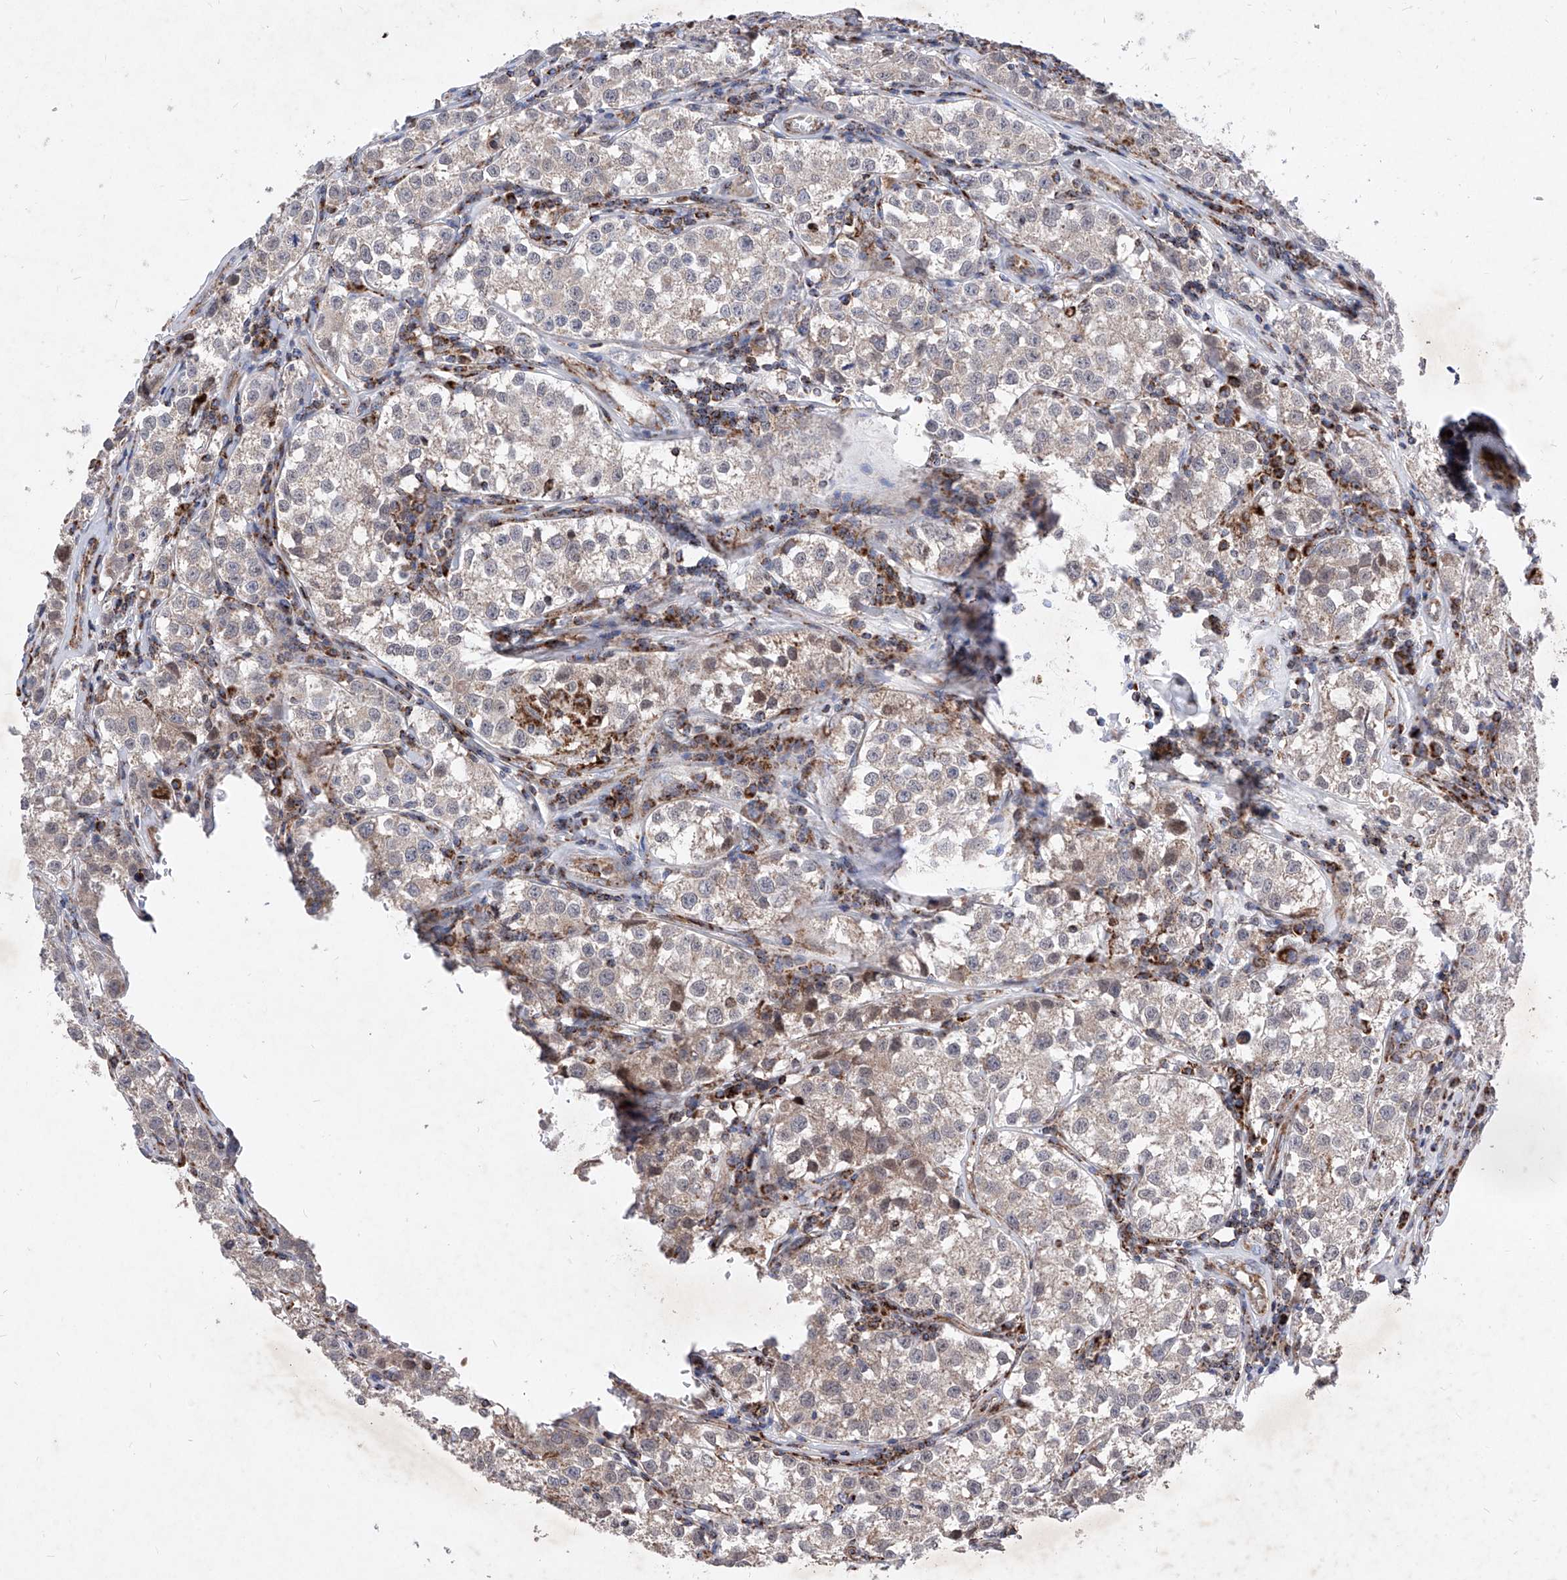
{"staining": {"intensity": "moderate", "quantity": ">75%", "location": "cytoplasmic/membranous"}, "tissue": "testis cancer", "cell_type": "Tumor cells", "image_type": "cancer", "snomed": [{"axis": "morphology", "description": "Seminoma, NOS"}, {"axis": "morphology", "description": "Carcinoma, Embryonal, NOS"}, {"axis": "topography", "description": "Testis"}], "caption": "DAB immunohistochemical staining of testis cancer (seminoma) exhibits moderate cytoplasmic/membranous protein expression in approximately >75% of tumor cells.", "gene": "SEMA6A", "patient": {"sex": "male", "age": 43}}